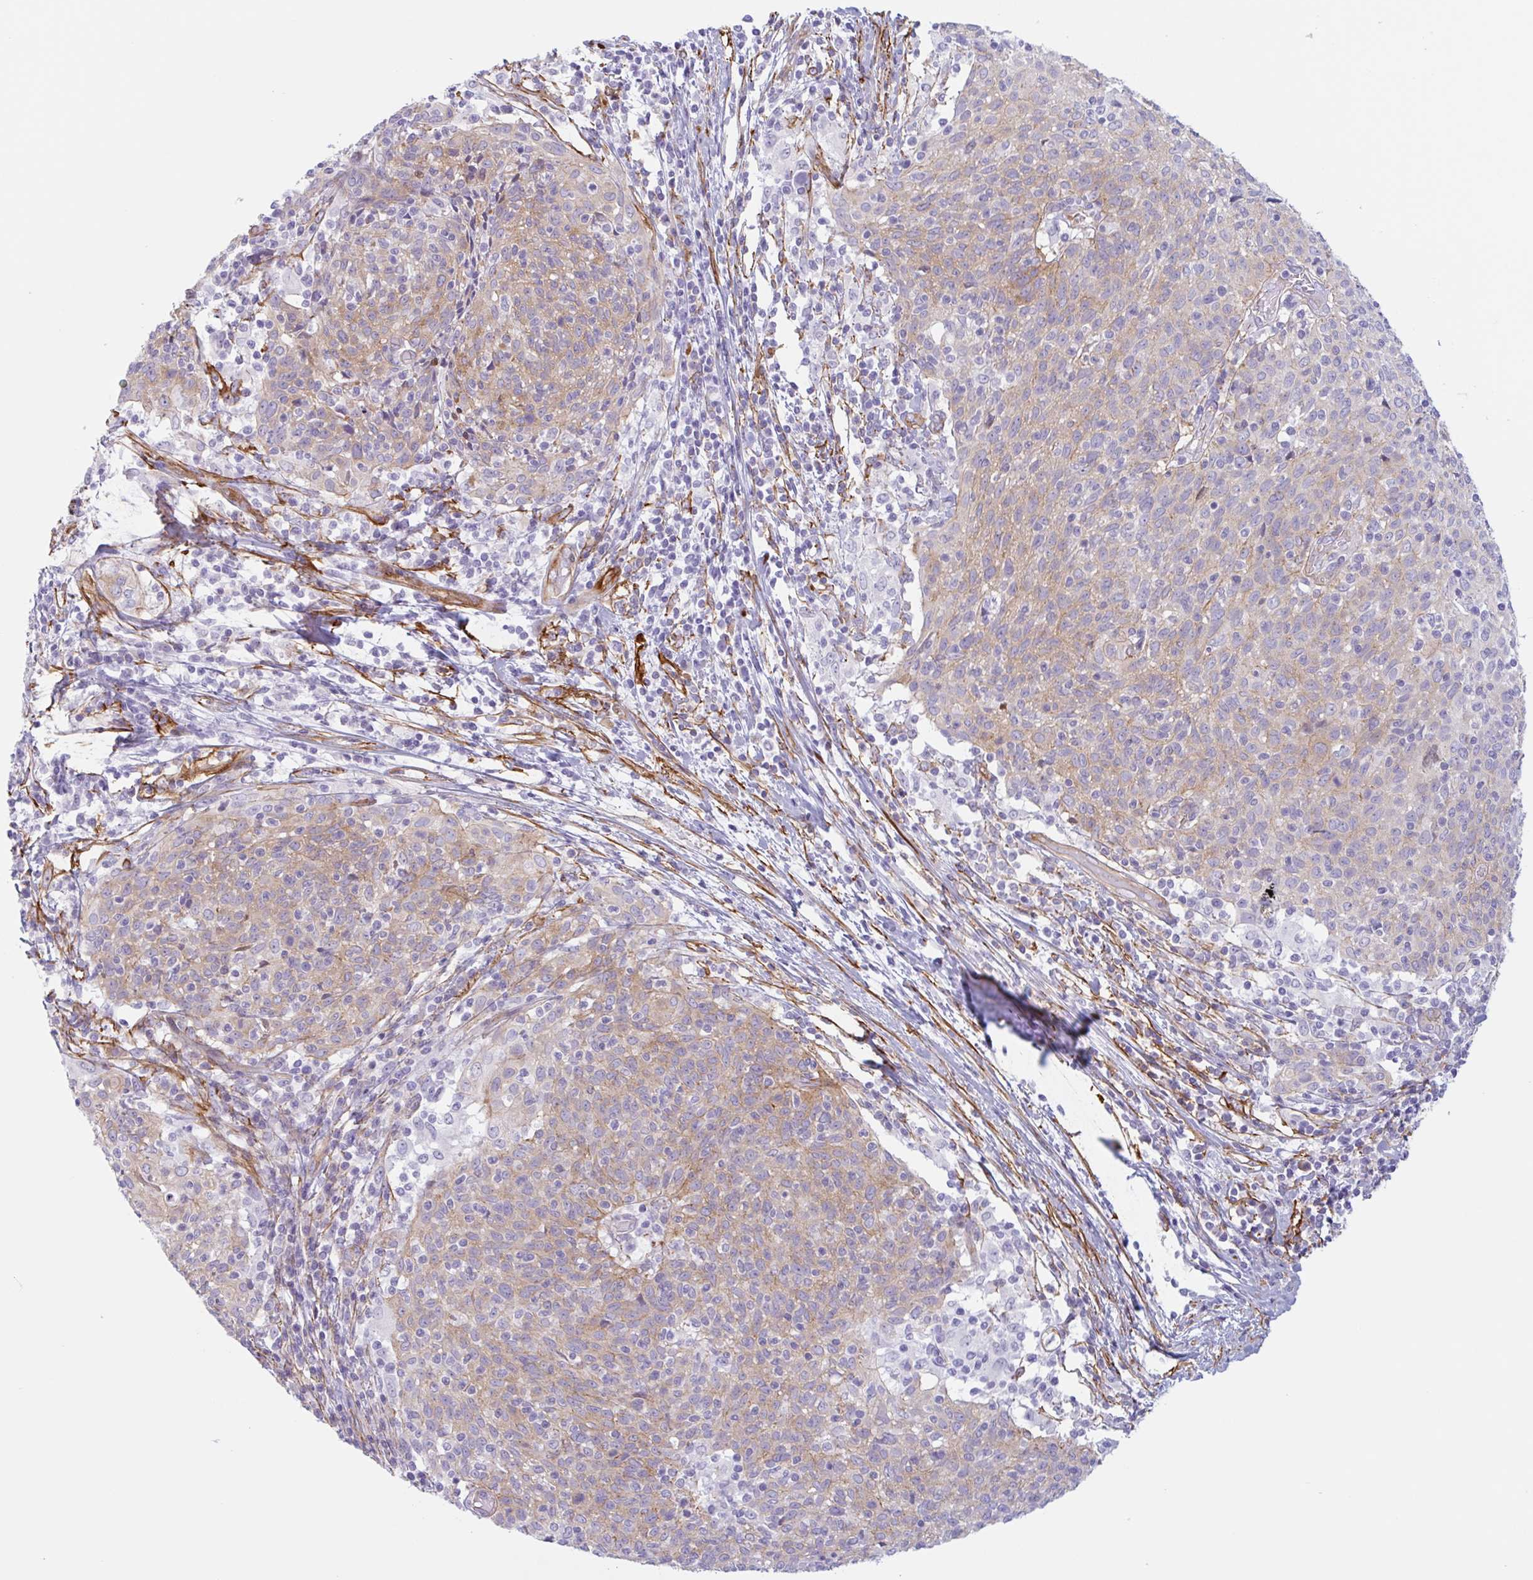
{"staining": {"intensity": "moderate", "quantity": ">75%", "location": "cytoplasmic/membranous"}, "tissue": "cervical cancer", "cell_type": "Tumor cells", "image_type": "cancer", "snomed": [{"axis": "morphology", "description": "Squamous cell carcinoma, NOS"}, {"axis": "topography", "description": "Cervix"}], "caption": "Squamous cell carcinoma (cervical) stained with a protein marker exhibits moderate staining in tumor cells.", "gene": "MYH10", "patient": {"sex": "female", "age": 52}}